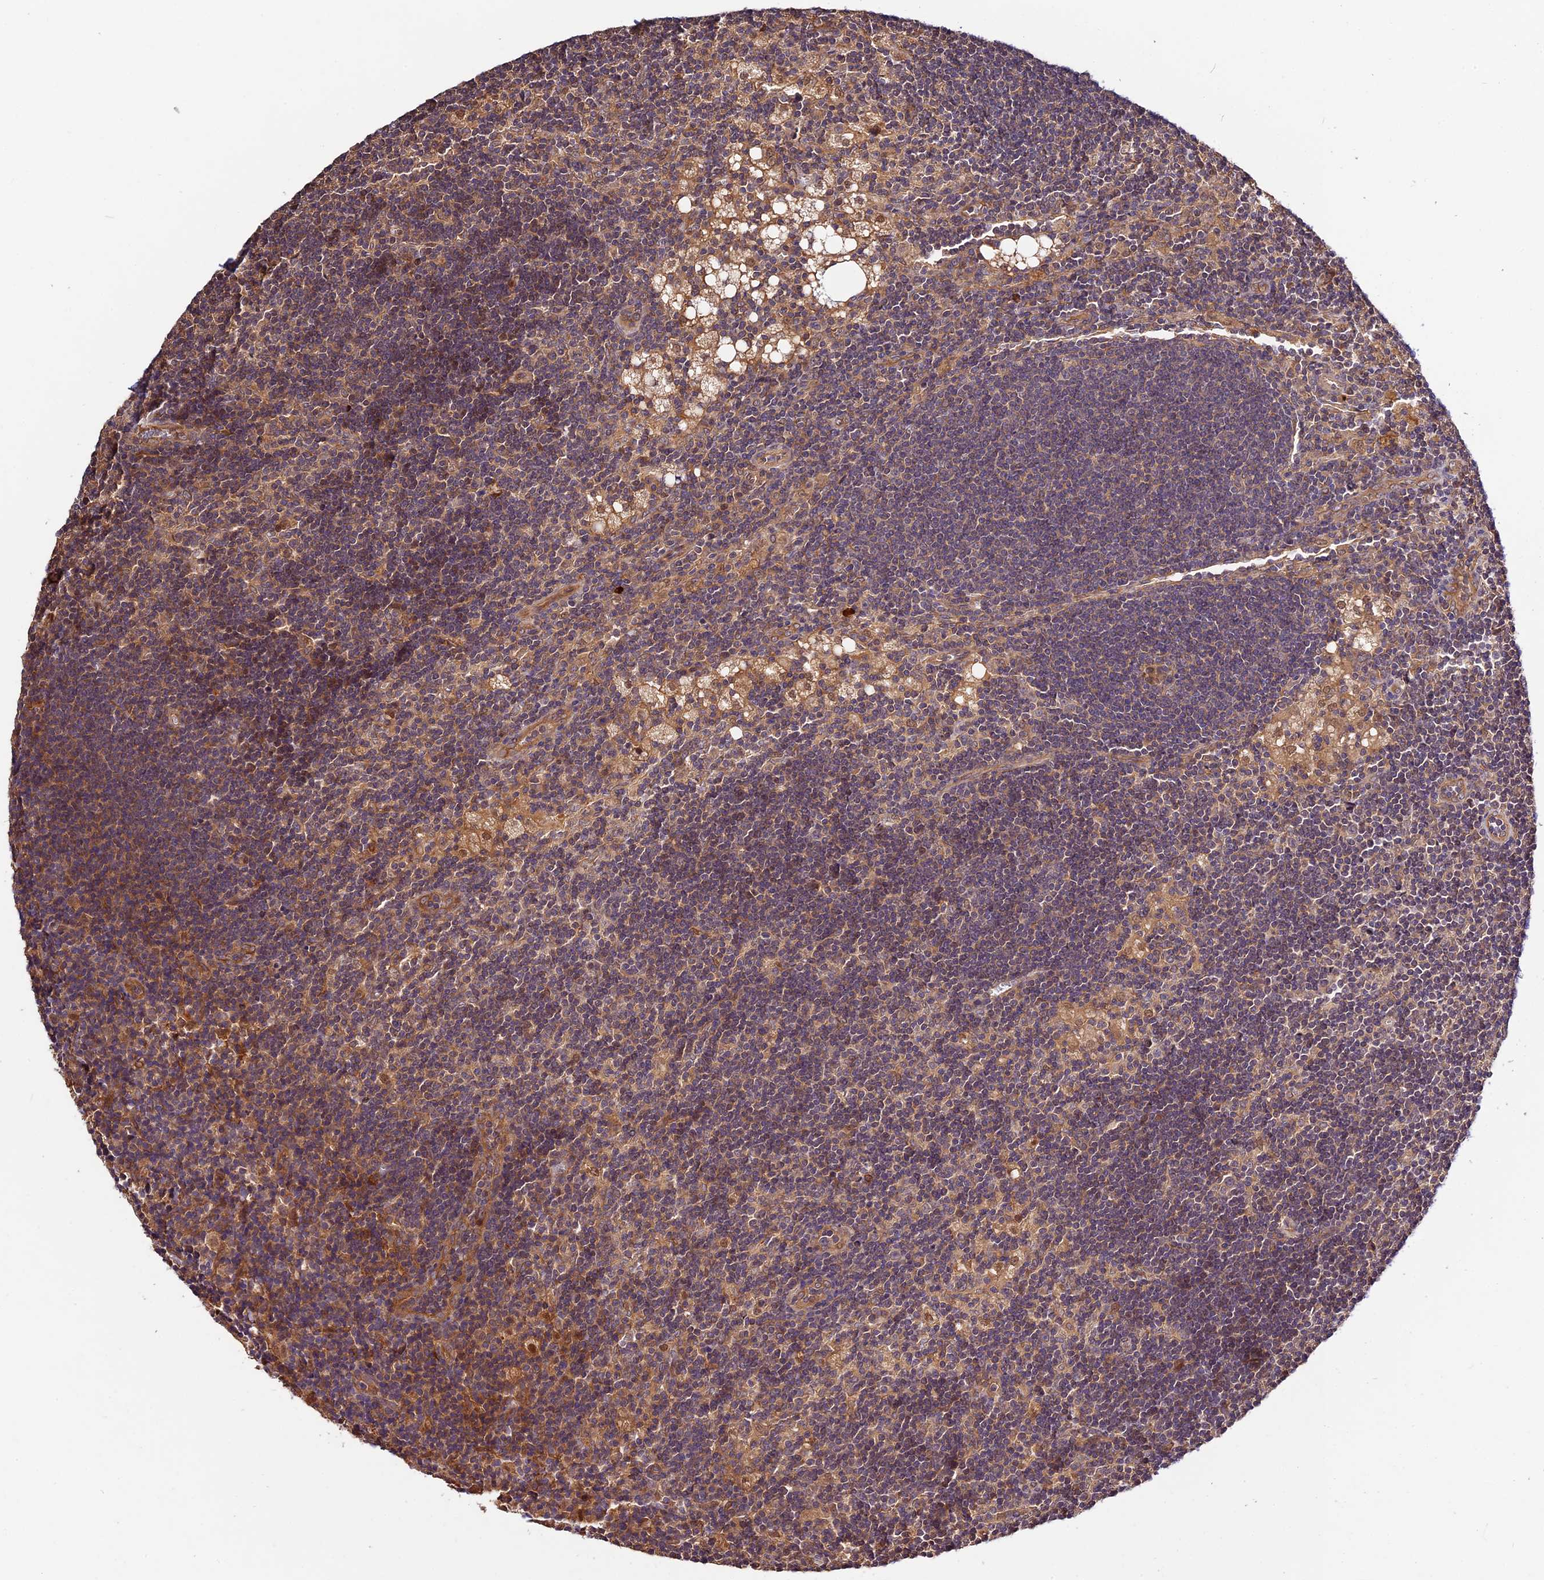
{"staining": {"intensity": "weak", "quantity": ">75%", "location": "cytoplasmic/membranous"}, "tissue": "lymph node", "cell_type": "Germinal center cells", "image_type": "normal", "snomed": [{"axis": "morphology", "description": "Normal tissue, NOS"}, {"axis": "topography", "description": "Lymph node"}], "caption": "Unremarkable lymph node was stained to show a protein in brown. There is low levels of weak cytoplasmic/membranous expression in approximately >75% of germinal center cells.", "gene": "CES3", "patient": {"sex": "male", "age": 24}}